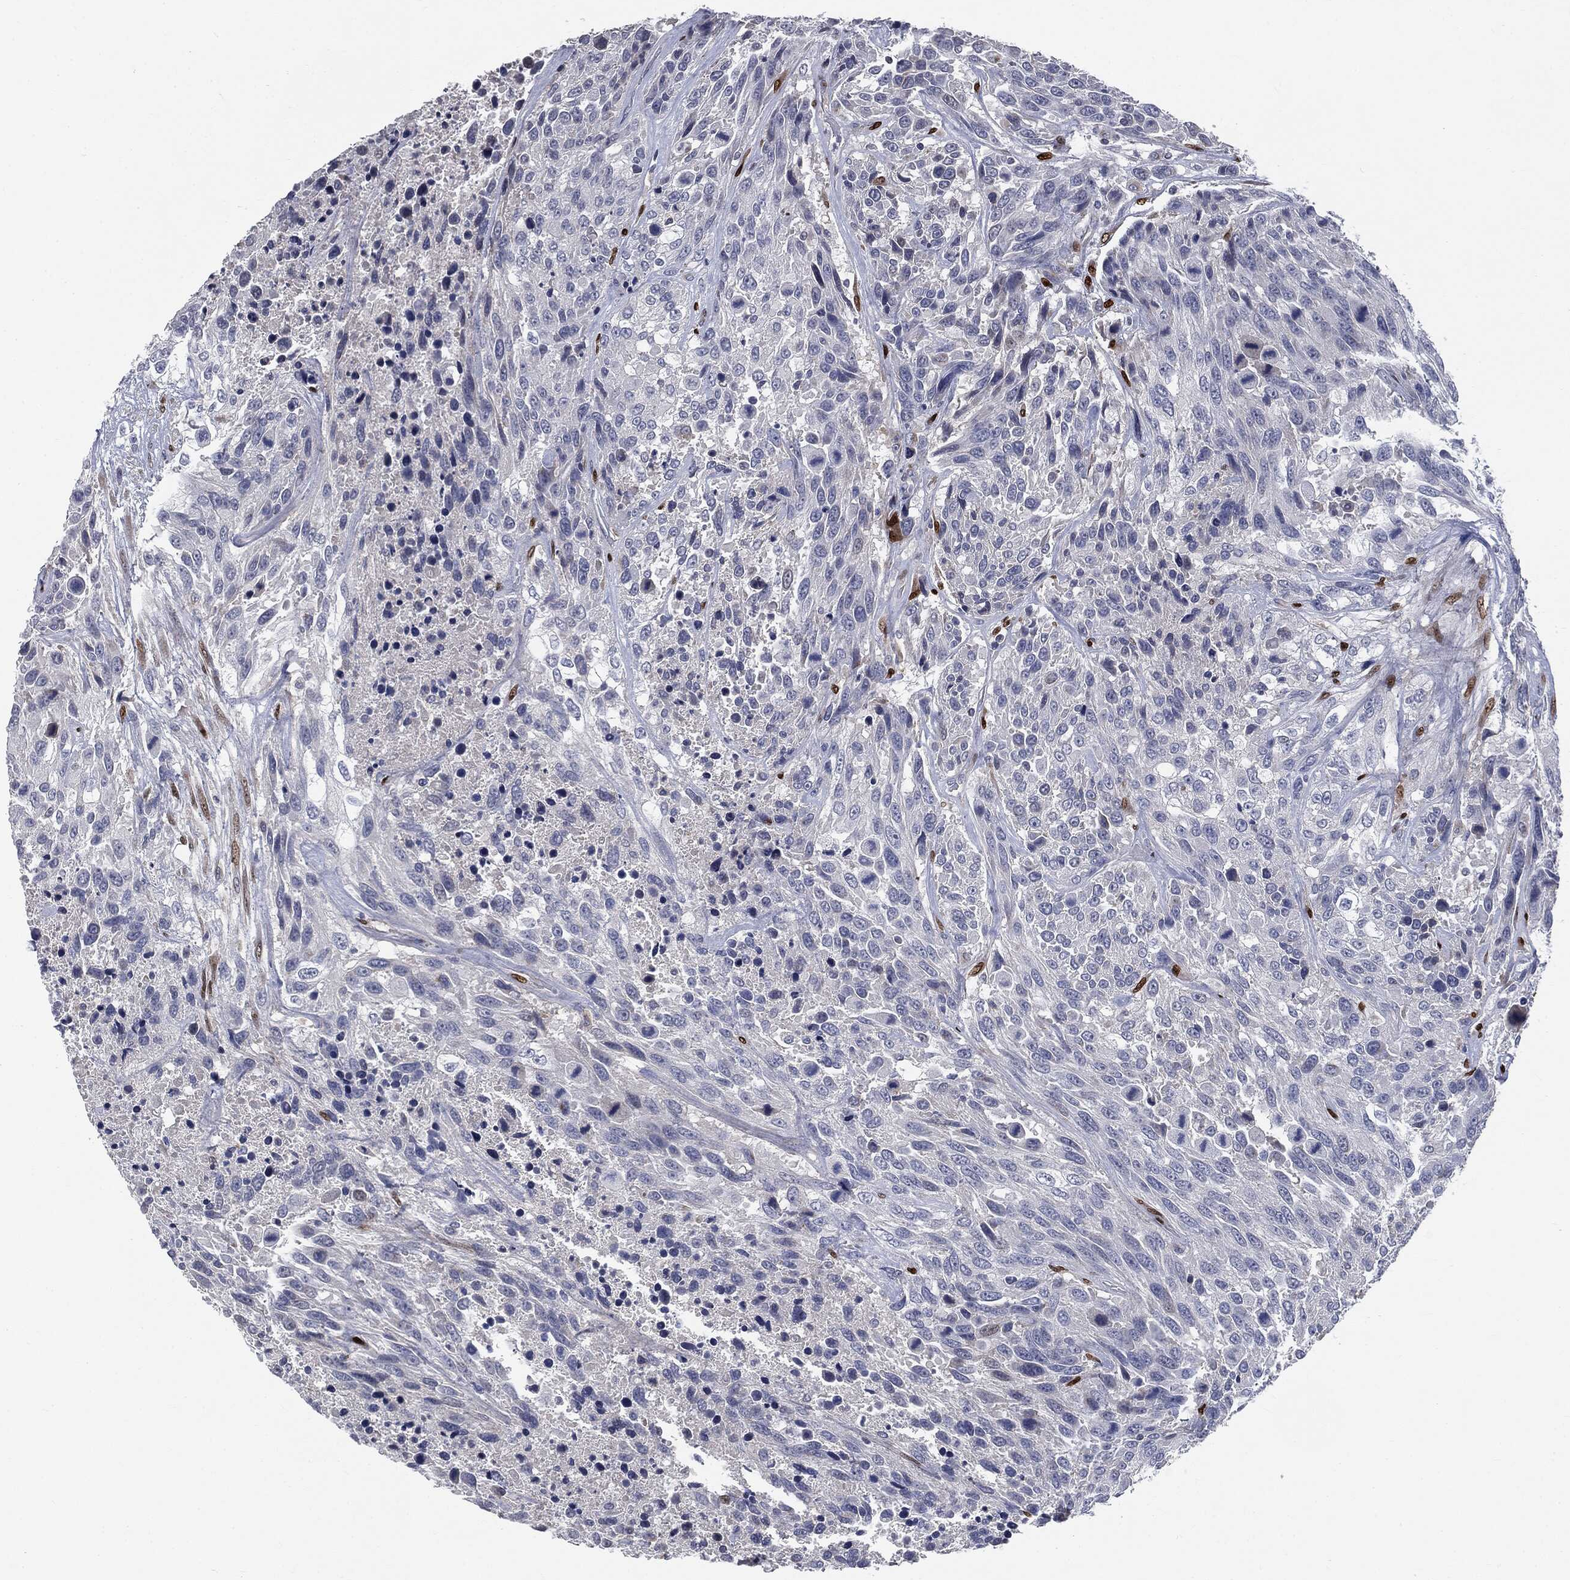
{"staining": {"intensity": "negative", "quantity": "none", "location": "none"}, "tissue": "urothelial cancer", "cell_type": "Tumor cells", "image_type": "cancer", "snomed": [{"axis": "morphology", "description": "Urothelial carcinoma, High grade"}, {"axis": "topography", "description": "Urinary bladder"}], "caption": "The histopathology image demonstrates no staining of tumor cells in high-grade urothelial carcinoma.", "gene": "CASD1", "patient": {"sex": "female", "age": 70}}